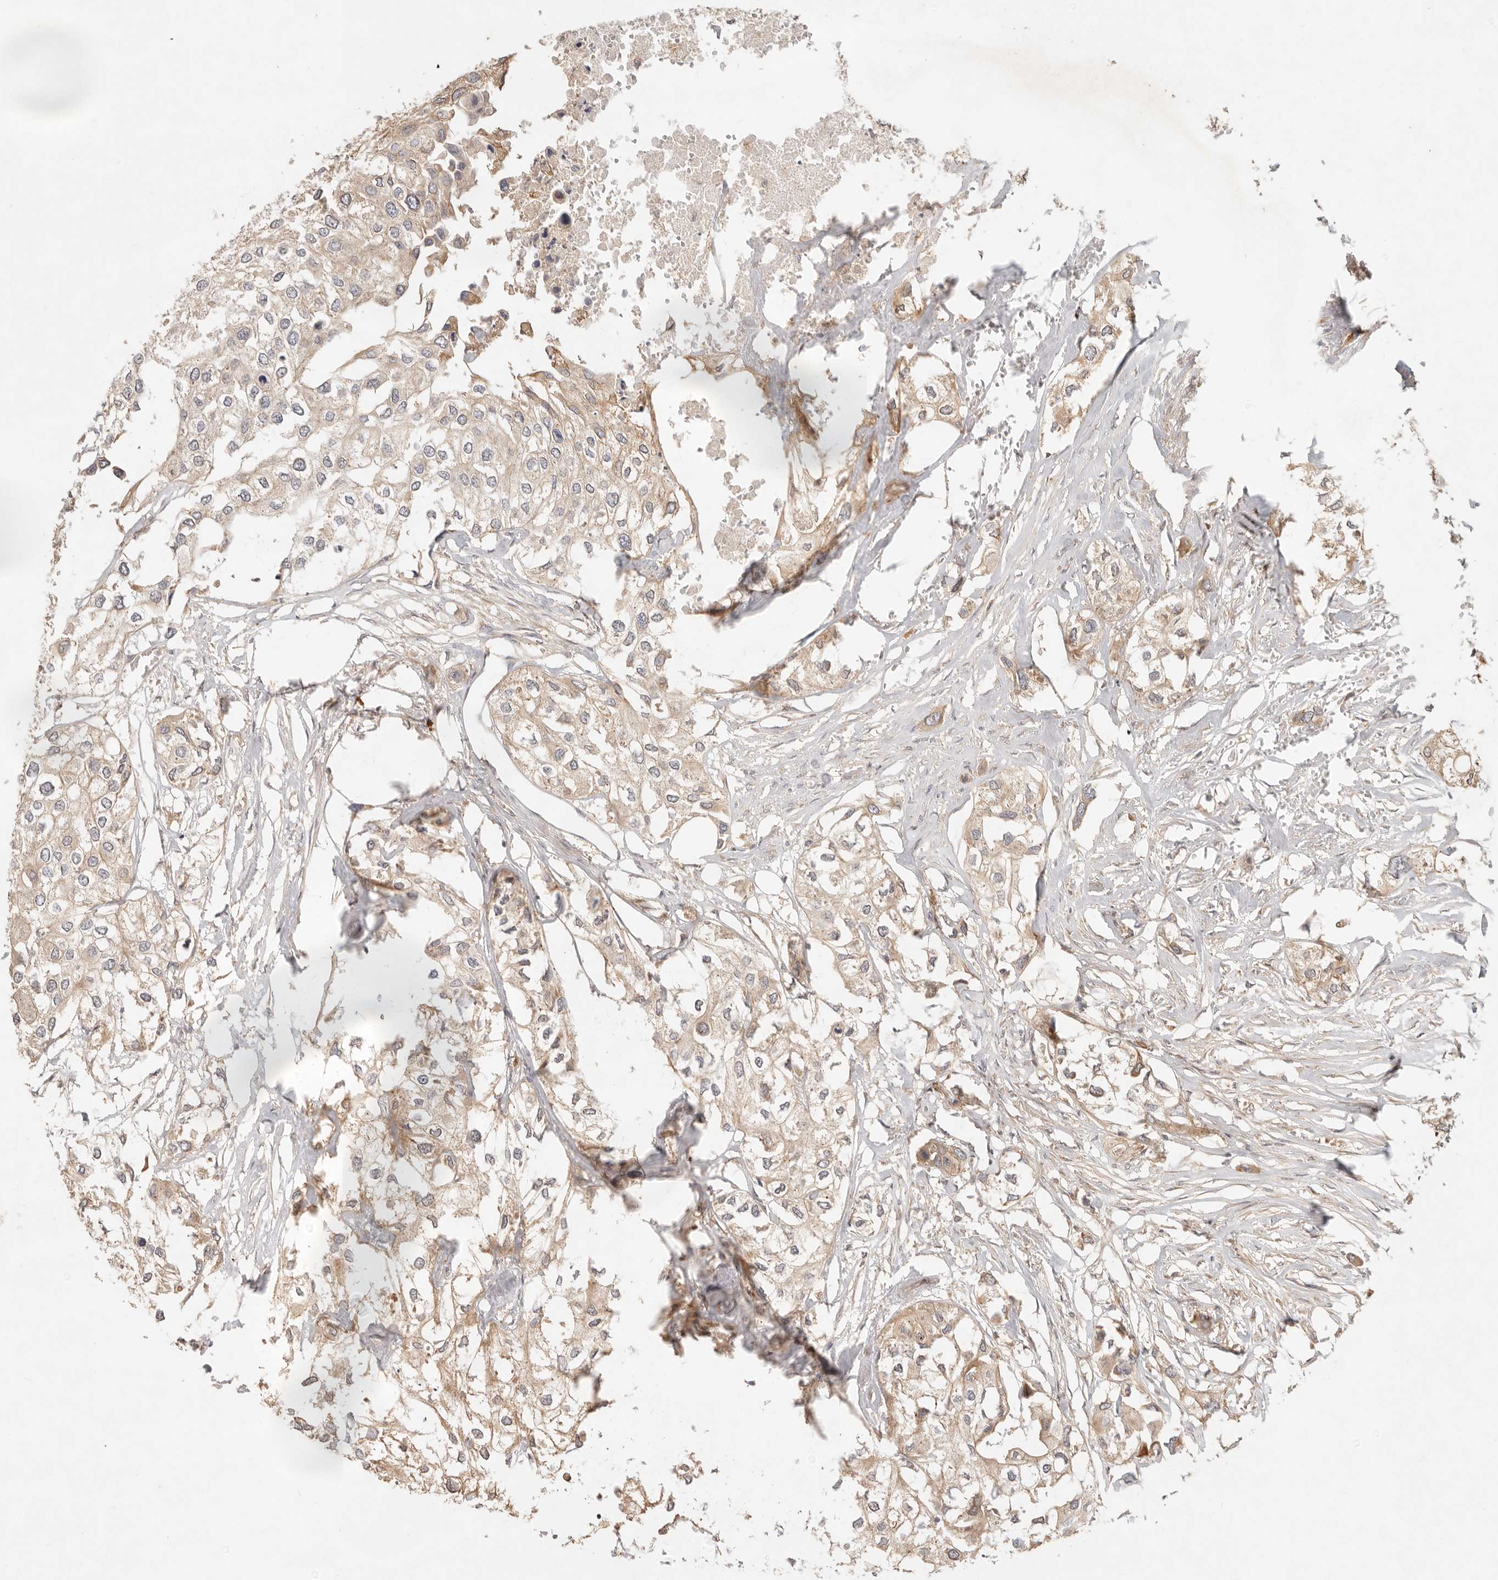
{"staining": {"intensity": "weak", "quantity": ">75%", "location": "cytoplasmic/membranous"}, "tissue": "urothelial cancer", "cell_type": "Tumor cells", "image_type": "cancer", "snomed": [{"axis": "morphology", "description": "Urothelial carcinoma, High grade"}, {"axis": "topography", "description": "Urinary bladder"}], "caption": "Urothelial carcinoma (high-grade) stained with a protein marker displays weak staining in tumor cells.", "gene": "HECTD3", "patient": {"sex": "male", "age": 64}}